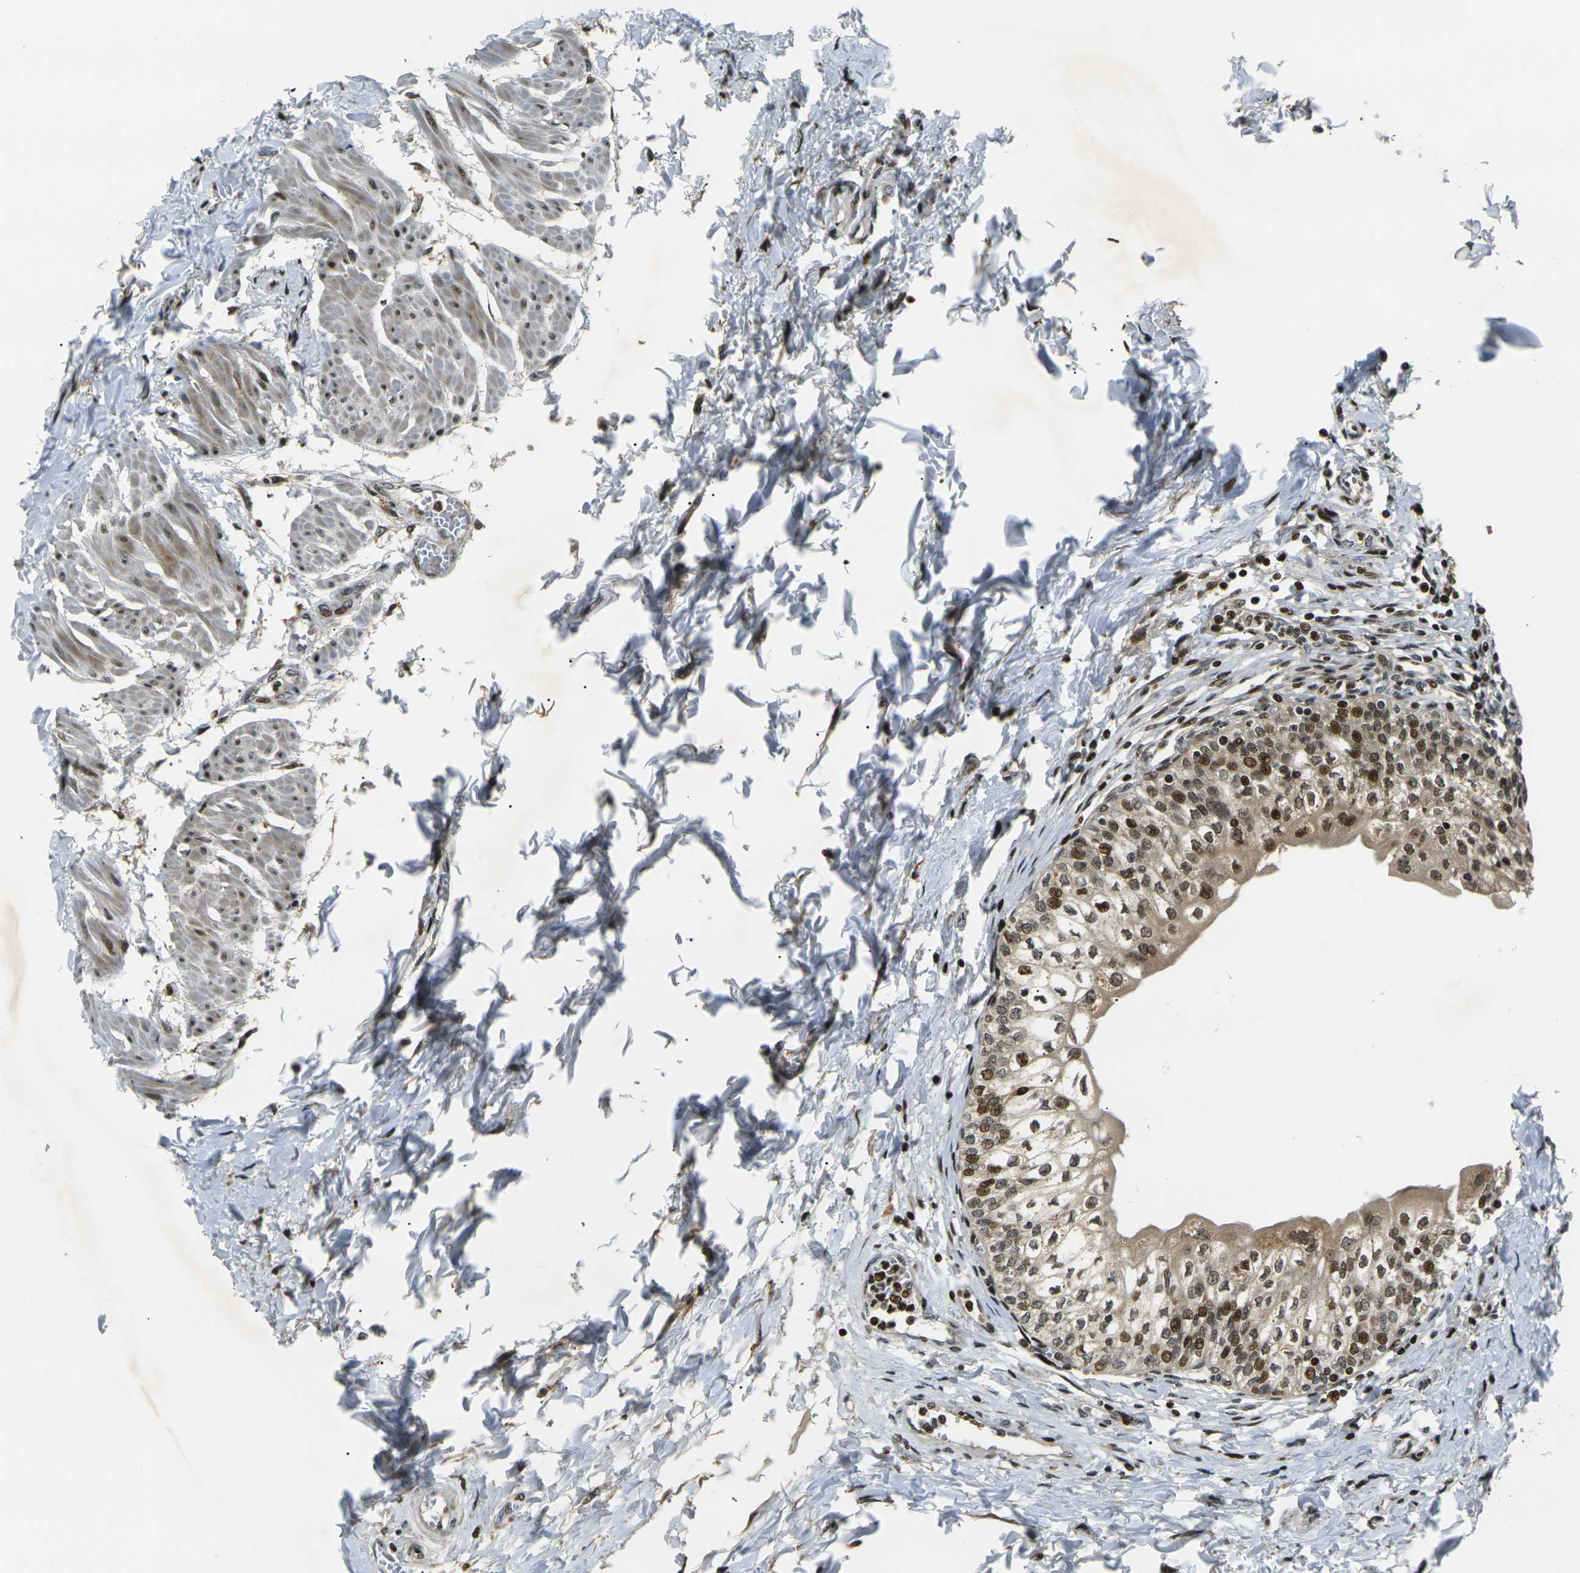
{"staining": {"intensity": "strong", "quantity": ">75%", "location": "cytoplasmic/membranous,nuclear"}, "tissue": "urinary bladder", "cell_type": "Urothelial cells", "image_type": "normal", "snomed": [{"axis": "morphology", "description": "Normal tissue, NOS"}, {"axis": "topography", "description": "Urinary bladder"}], "caption": "Urothelial cells reveal strong cytoplasmic/membranous,nuclear positivity in approximately >75% of cells in unremarkable urinary bladder. (Brightfield microscopy of DAB IHC at high magnification).", "gene": "ACTL6A", "patient": {"sex": "male", "age": 55}}